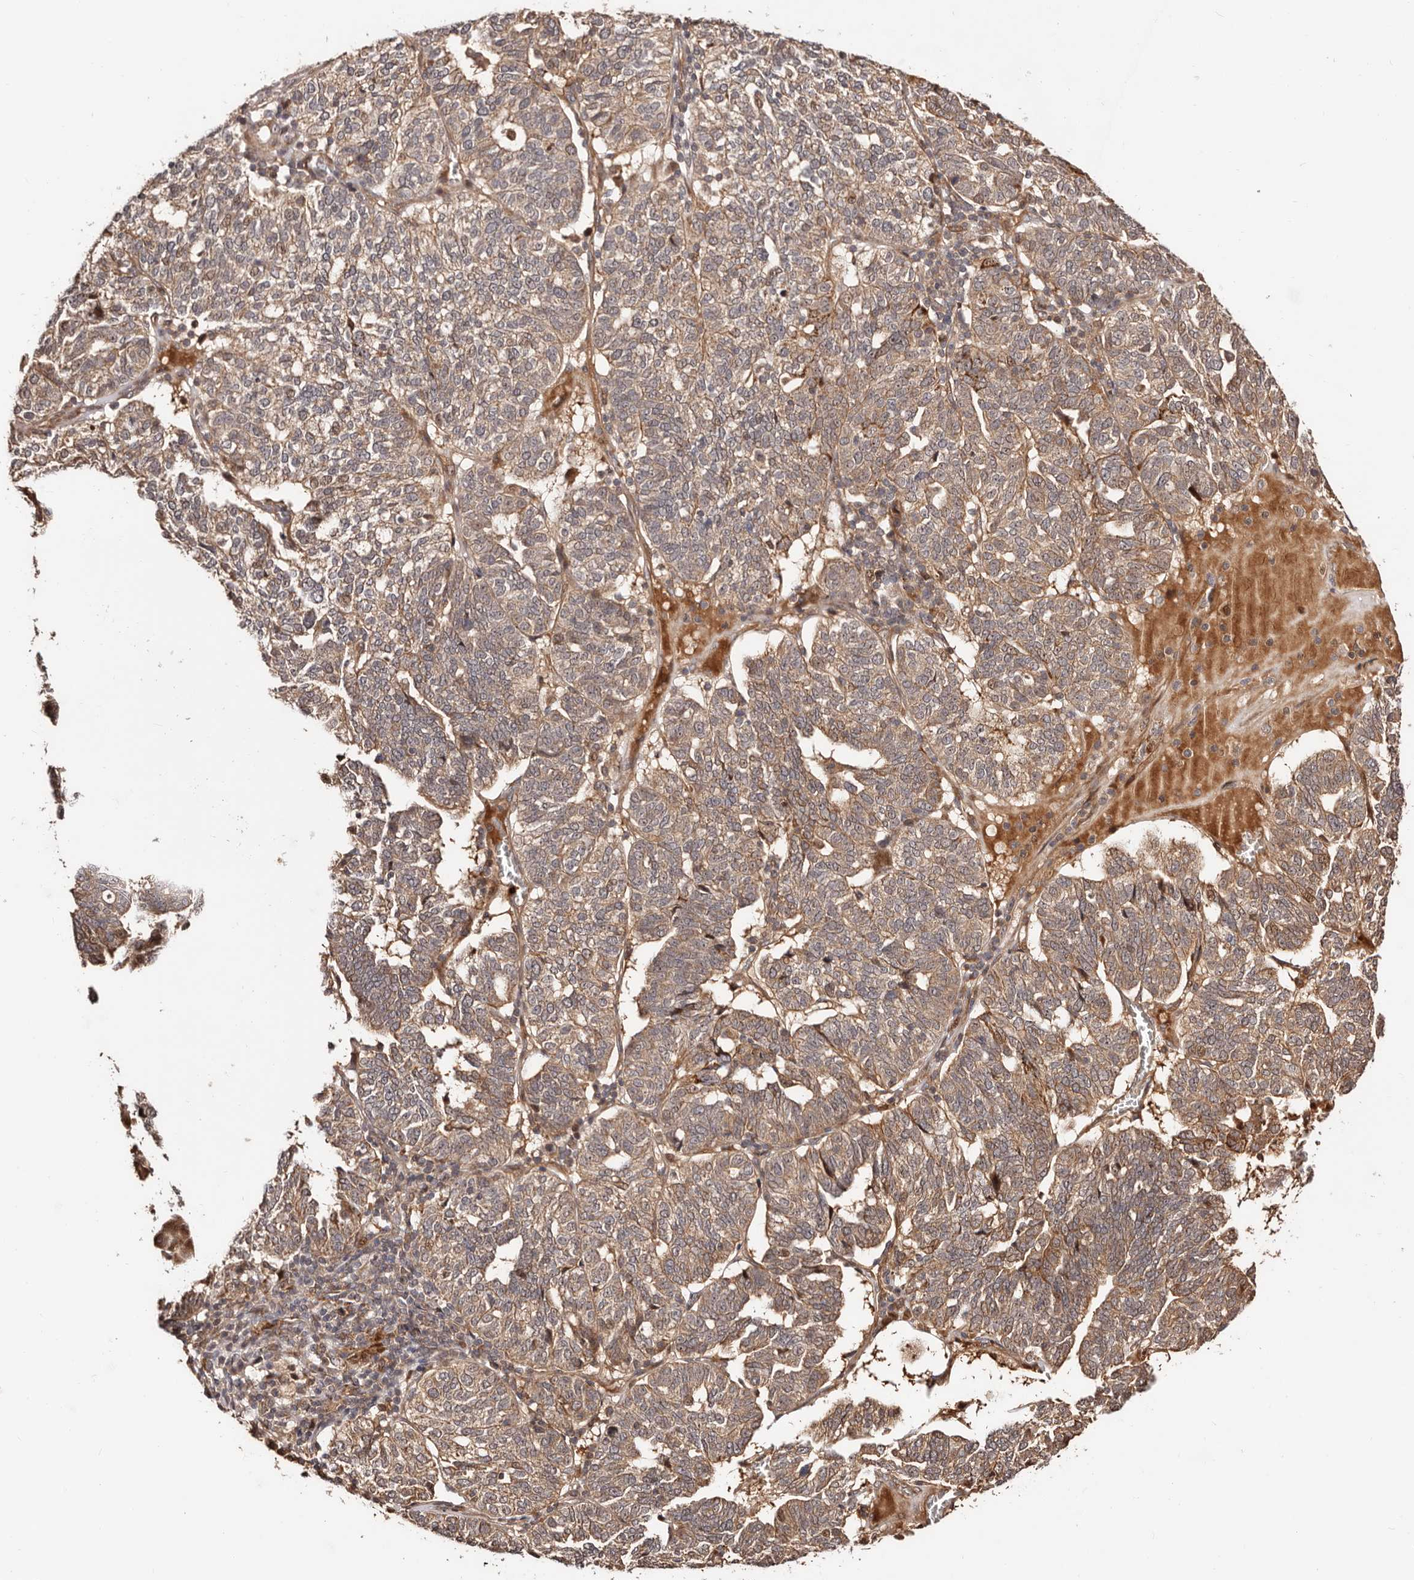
{"staining": {"intensity": "moderate", "quantity": ">75%", "location": "cytoplasmic/membranous"}, "tissue": "ovarian cancer", "cell_type": "Tumor cells", "image_type": "cancer", "snomed": [{"axis": "morphology", "description": "Cystadenocarcinoma, serous, NOS"}, {"axis": "topography", "description": "Ovary"}], "caption": "This histopathology image exhibits immunohistochemistry (IHC) staining of ovarian serous cystadenocarcinoma, with medium moderate cytoplasmic/membranous staining in approximately >75% of tumor cells.", "gene": "PTPN22", "patient": {"sex": "female", "age": 59}}